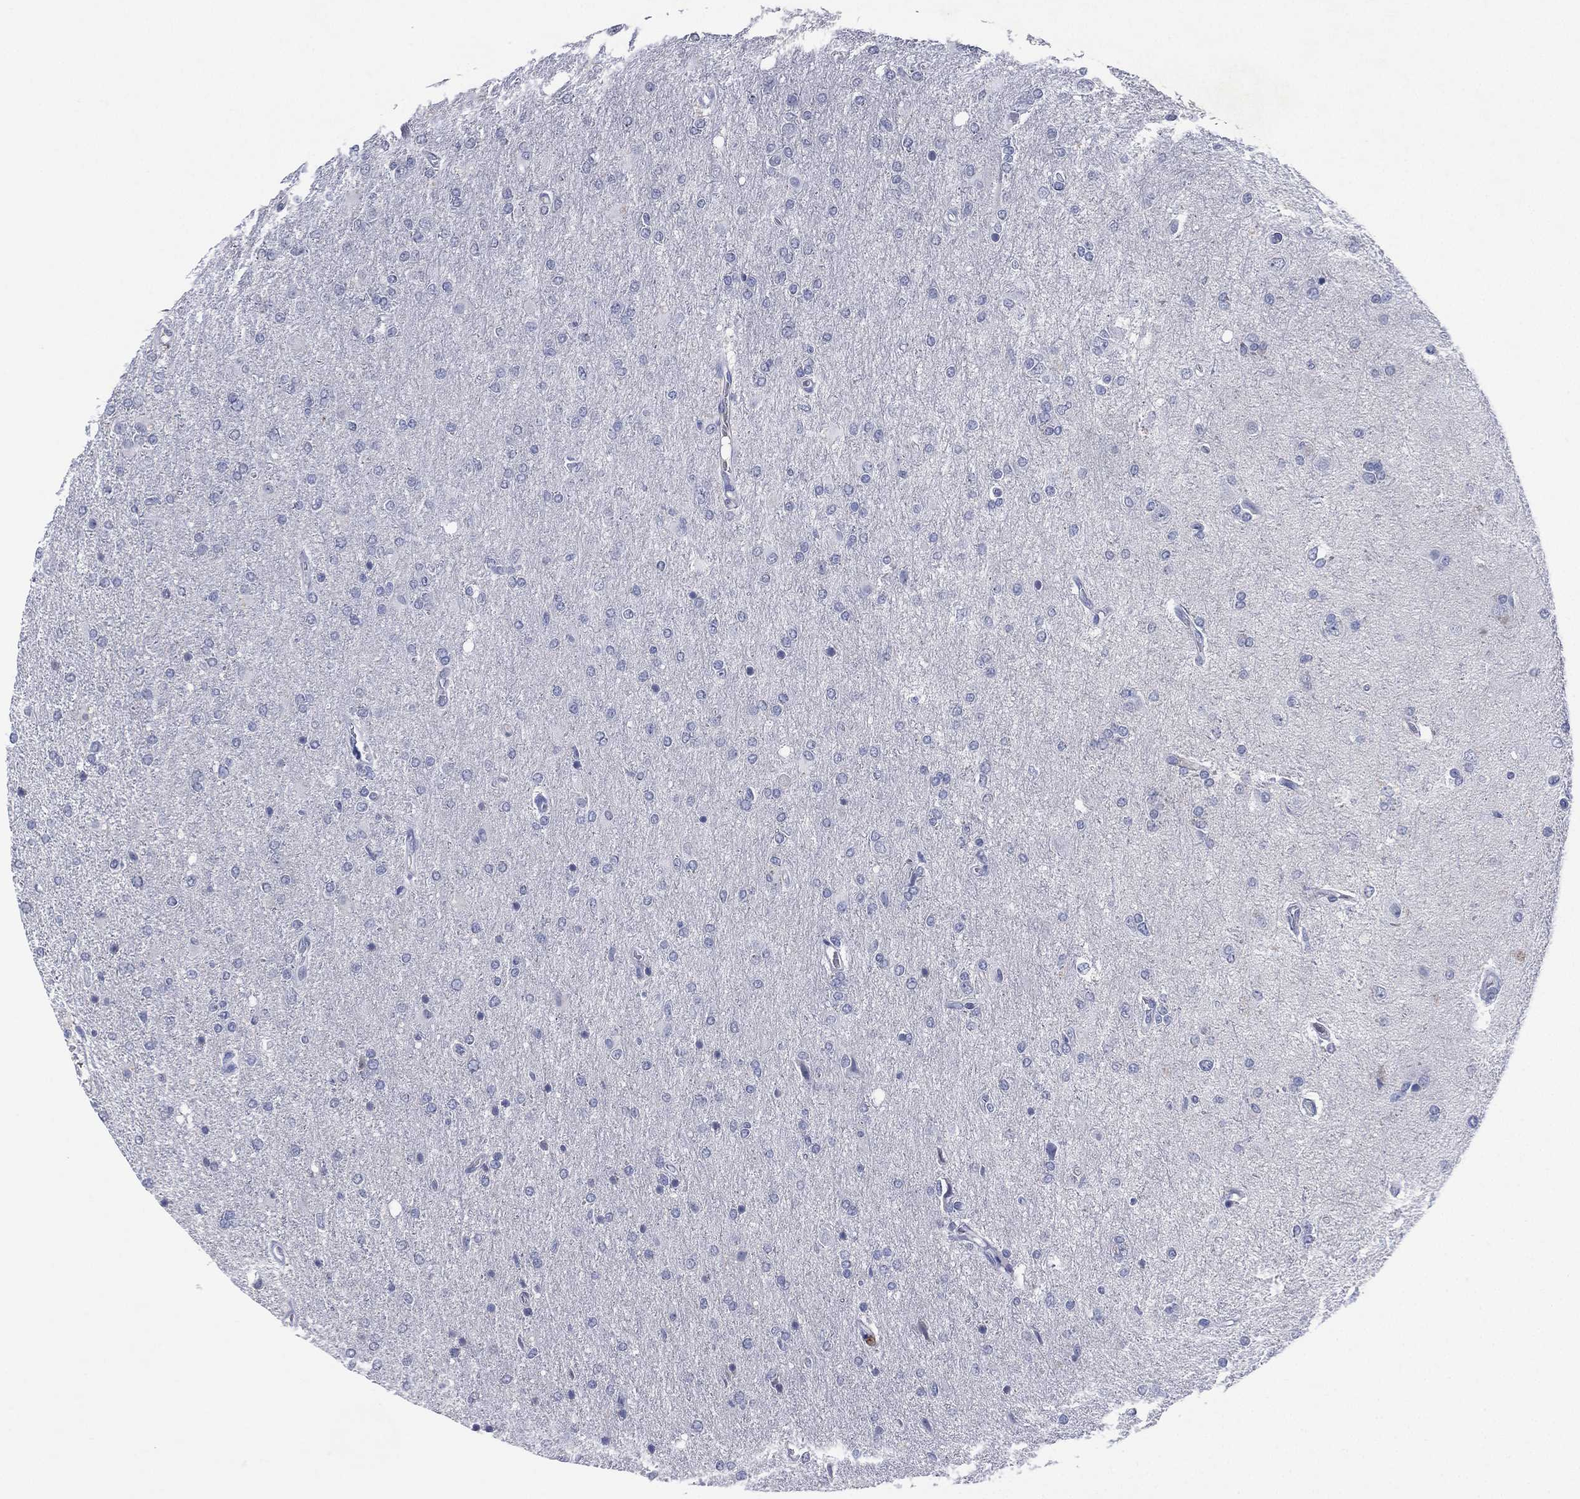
{"staining": {"intensity": "negative", "quantity": "none", "location": "none"}, "tissue": "glioma", "cell_type": "Tumor cells", "image_type": "cancer", "snomed": [{"axis": "morphology", "description": "Glioma, malignant, High grade"}, {"axis": "topography", "description": "Cerebral cortex"}], "caption": "Immunohistochemical staining of human glioma exhibits no significant staining in tumor cells.", "gene": "KRT35", "patient": {"sex": "male", "age": 70}}